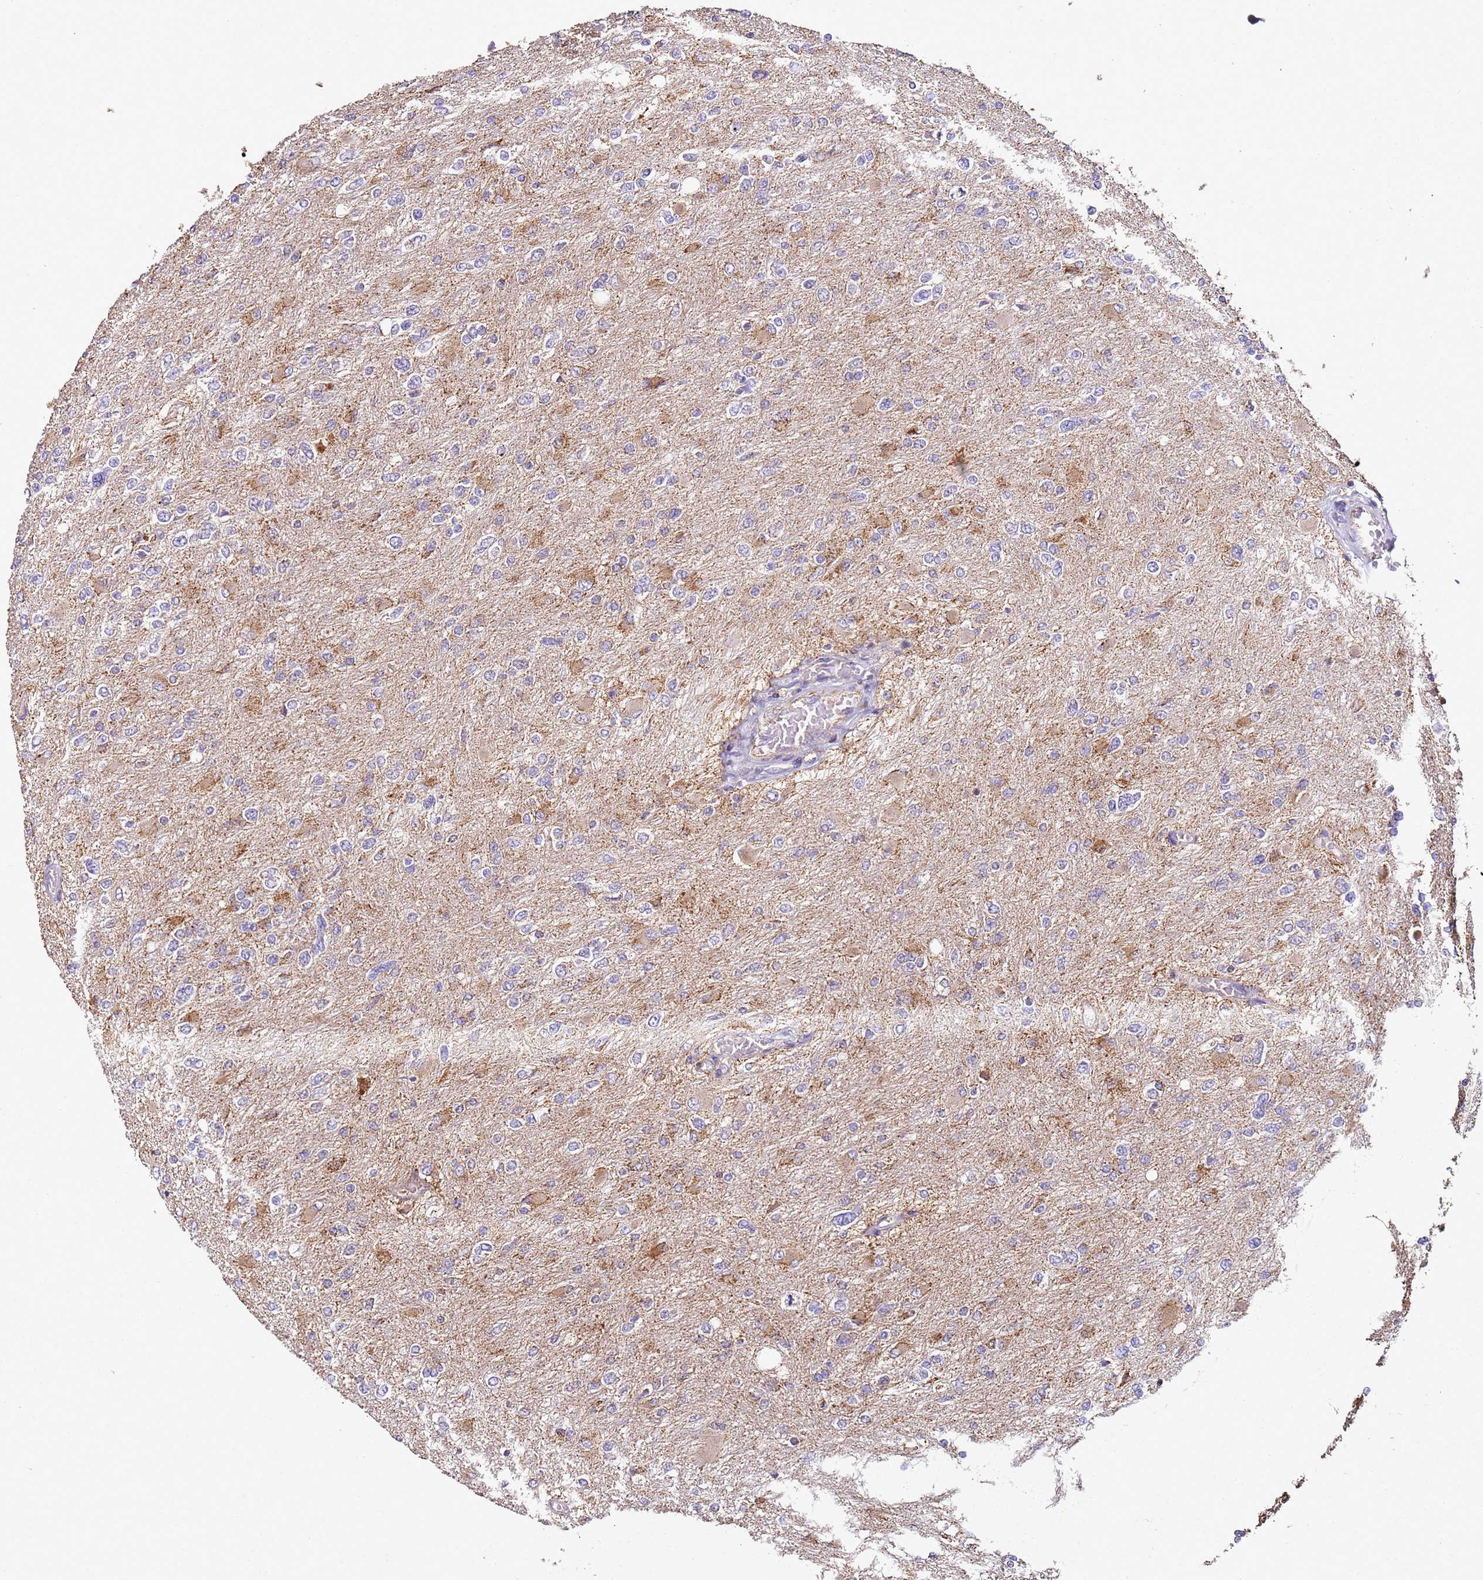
{"staining": {"intensity": "negative", "quantity": "none", "location": "none"}, "tissue": "glioma", "cell_type": "Tumor cells", "image_type": "cancer", "snomed": [{"axis": "morphology", "description": "Glioma, malignant, High grade"}, {"axis": "topography", "description": "Cerebral cortex"}], "caption": "Glioma was stained to show a protein in brown. There is no significant expression in tumor cells.", "gene": "RMND5A", "patient": {"sex": "female", "age": 36}}